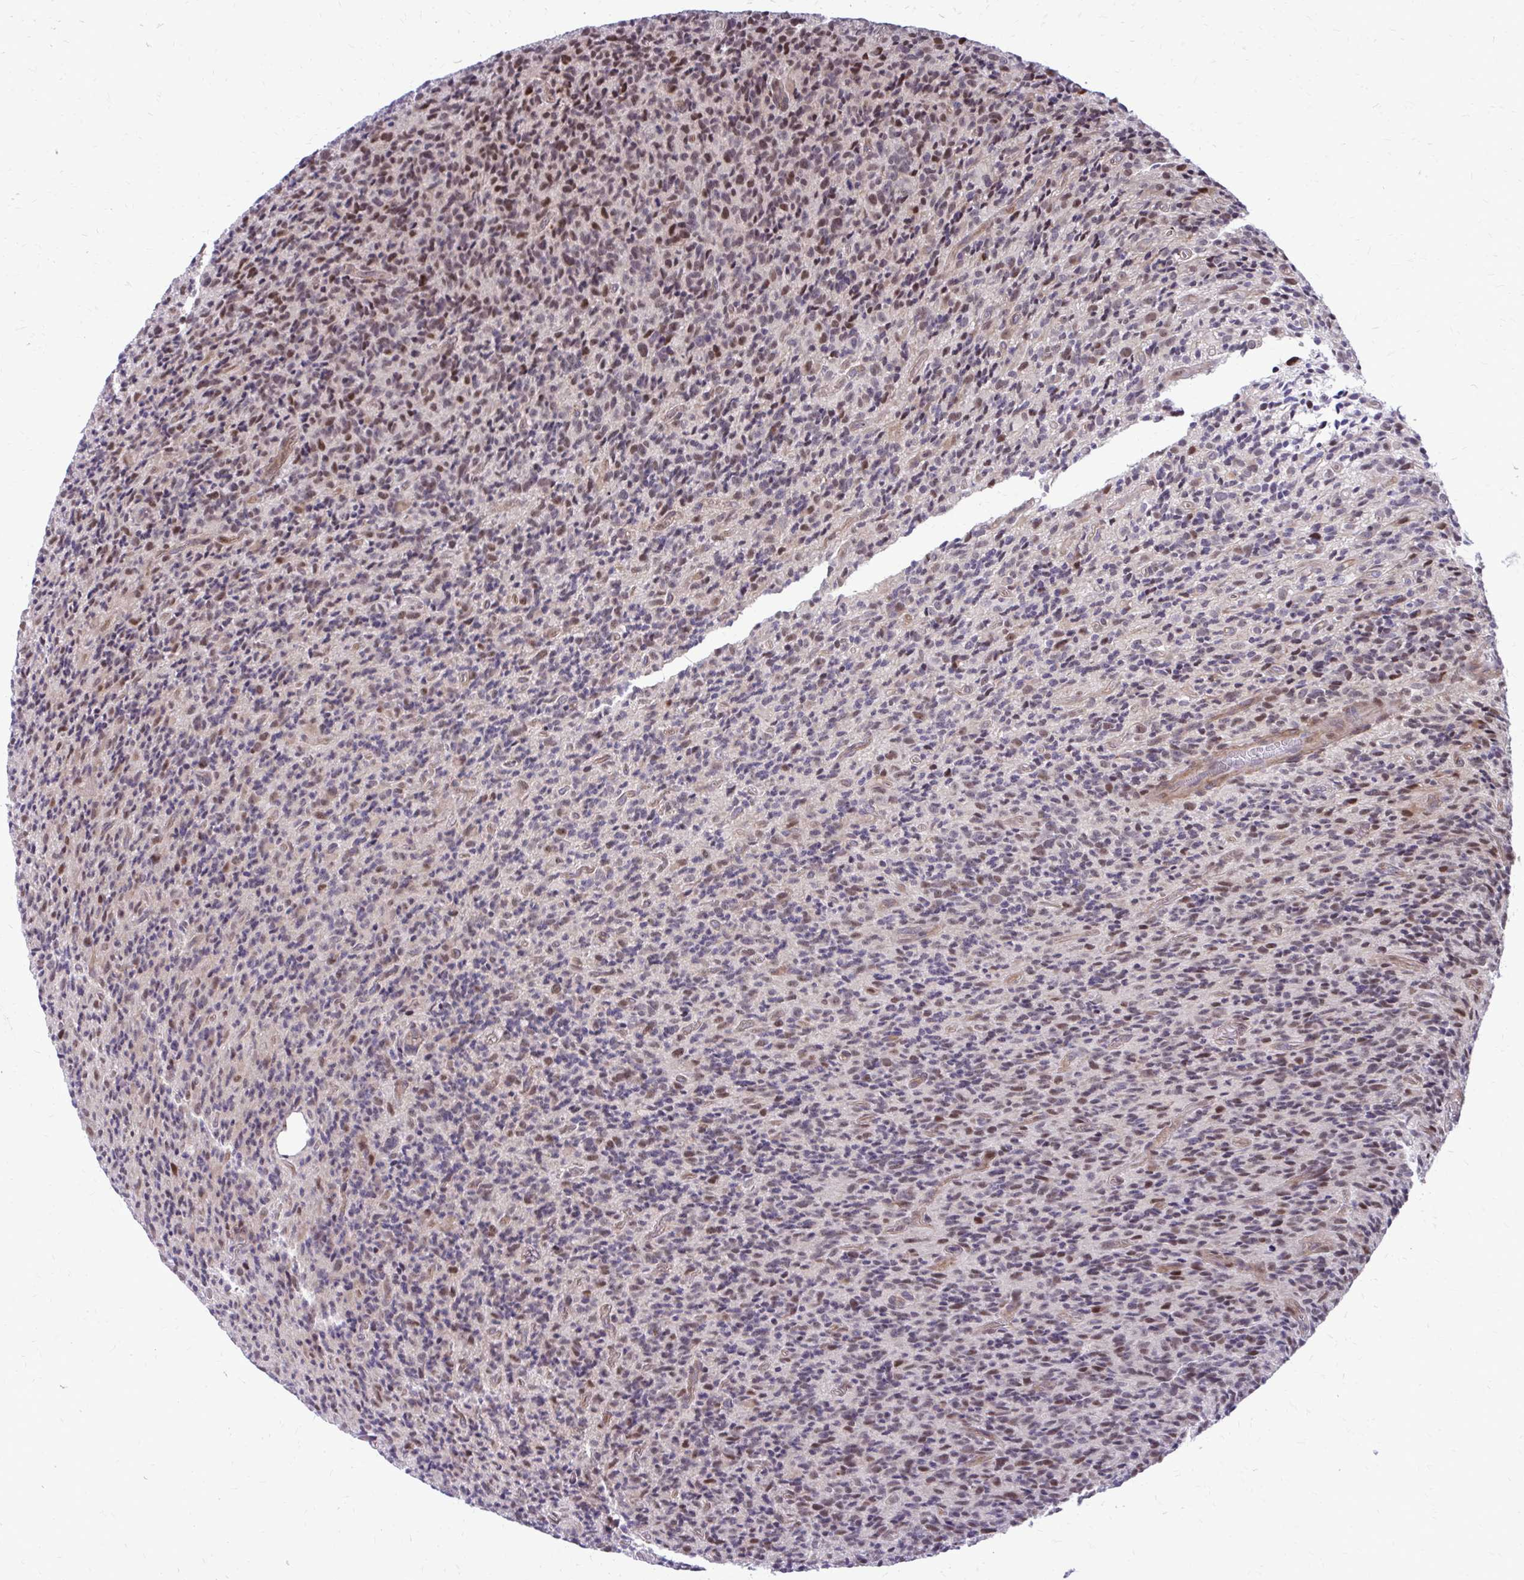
{"staining": {"intensity": "moderate", "quantity": "25%-75%", "location": "nuclear"}, "tissue": "glioma", "cell_type": "Tumor cells", "image_type": "cancer", "snomed": [{"axis": "morphology", "description": "Glioma, malignant, High grade"}, {"axis": "topography", "description": "Brain"}], "caption": "IHC histopathology image of neoplastic tissue: malignant glioma (high-grade) stained using IHC shows medium levels of moderate protein expression localized specifically in the nuclear of tumor cells, appearing as a nuclear brown color.", "gene": "ANKRD30B", "patient": {"sex": "male", "age": 76}}